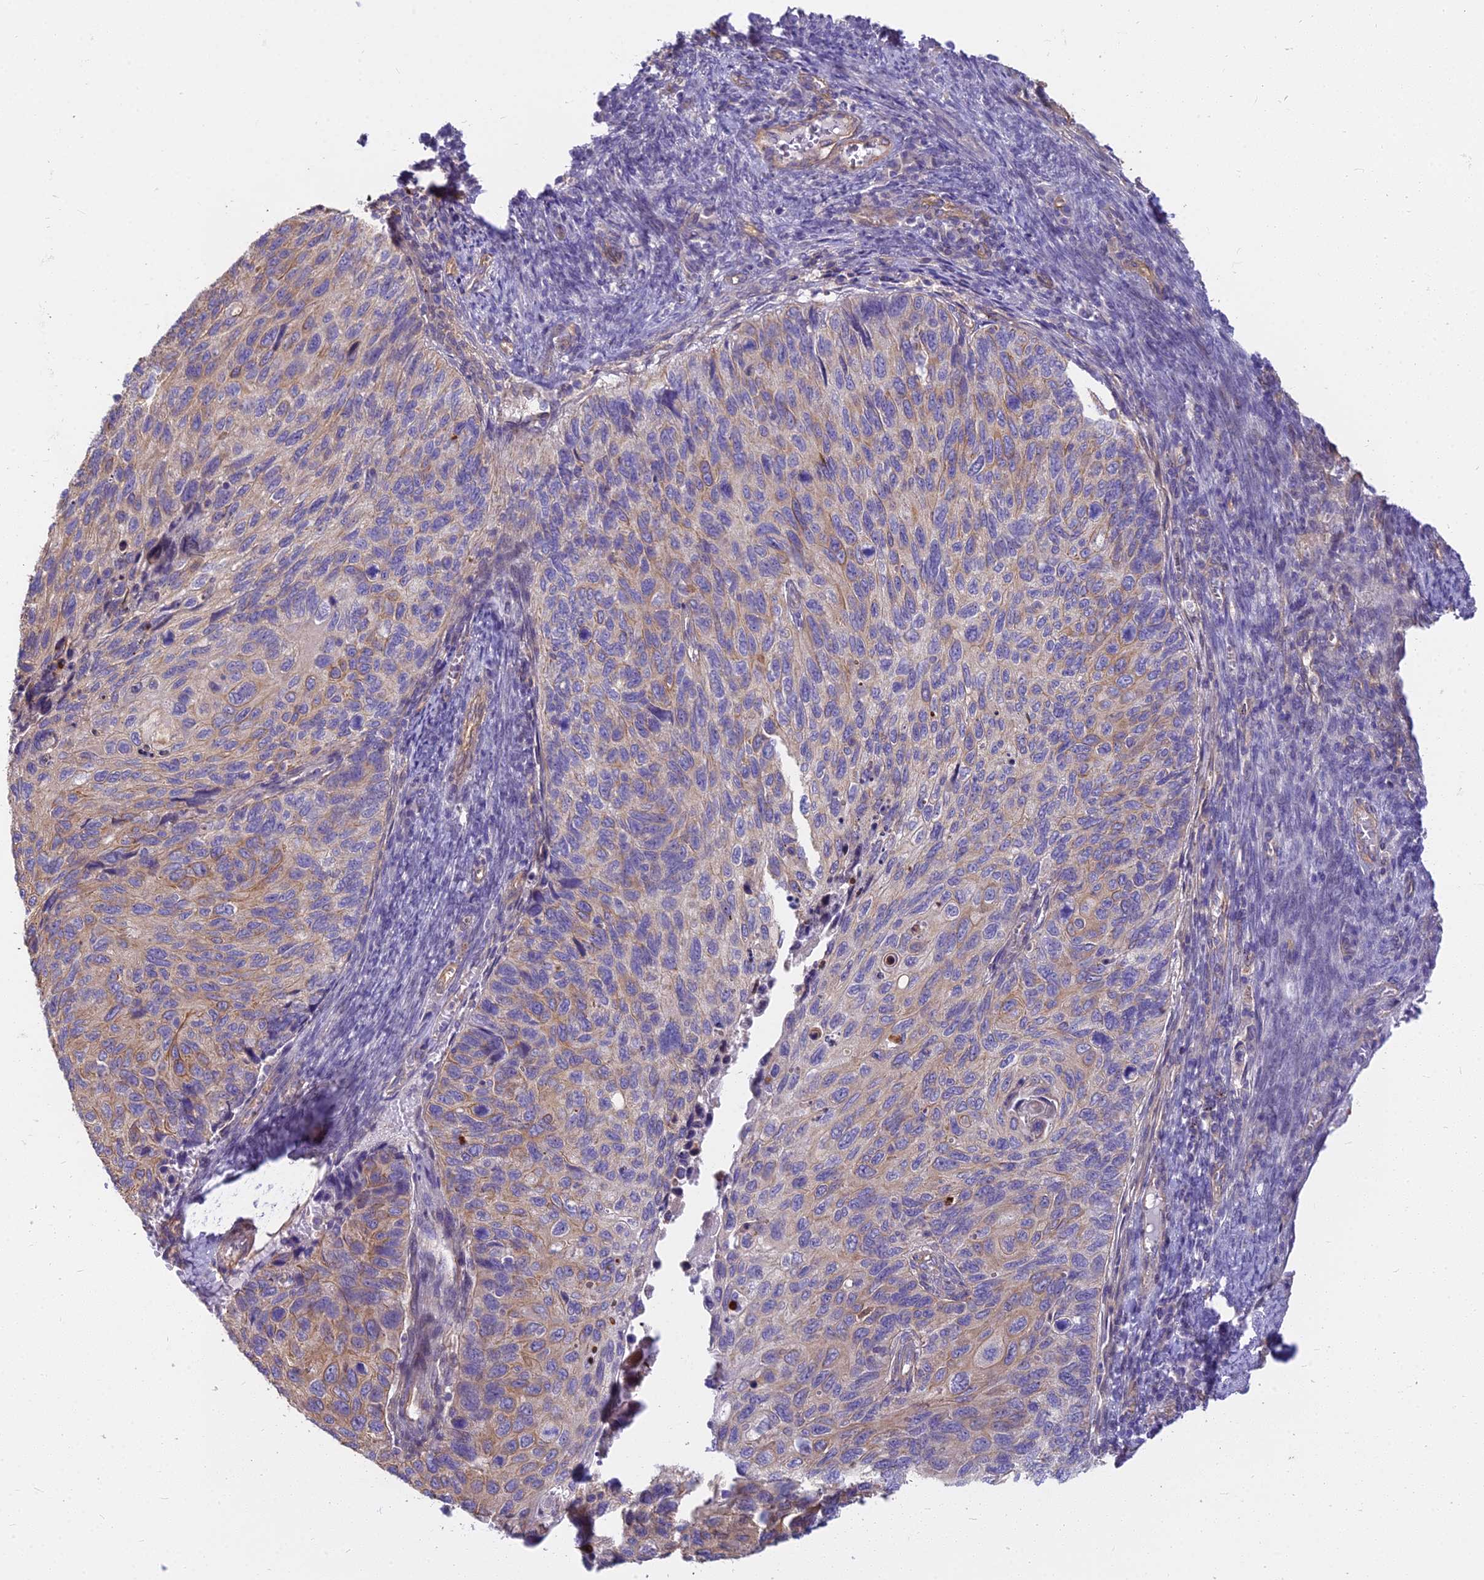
{"staining": {"intensity": "moderate", "quantity": "25%-75%", "location": "cytoplasmic/membranous"}, "tissue": "cervical cancer", "cell_type": "Tumor cells", "image_type": "cancer", "snomed": [{"axis": "morphology", "description": "Squamous cell carcinoma, NOS"}, {"axis": "topography", "description": "Cervix"}], "caption": "Immunohistochemistry (DAB) staining of cervical cancer exhibits moderate cytoplasmic/membranous protein expression in about 25%-75% of tumor cells.", "gene": "HLA-DOA", "patient": {"sex": "female", "age": 70}}